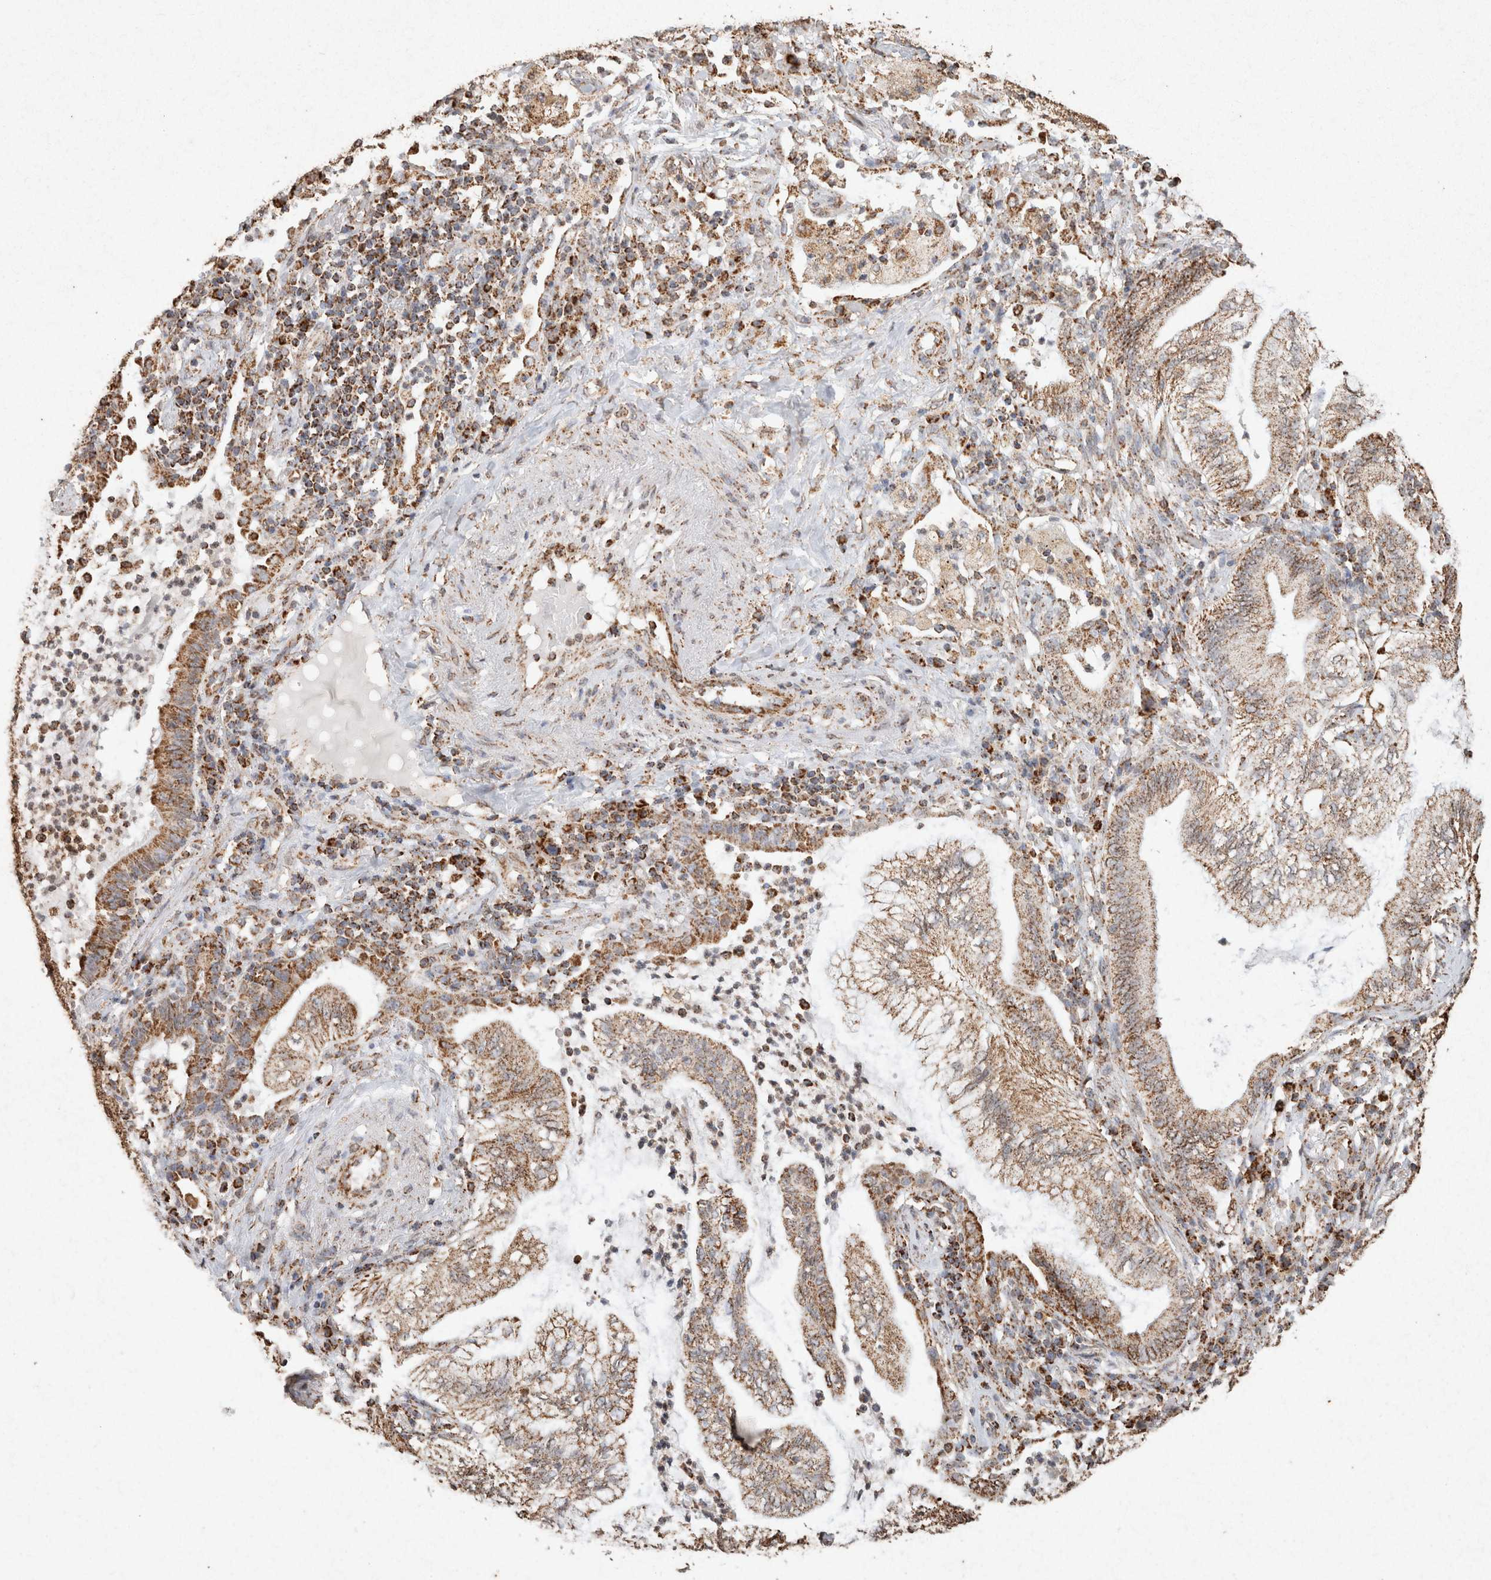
{"staining": {"intensity": "moderate", "quantity": ">75%", "location": "cytoplasmic/membranous"}, "tissue": "lung cancer", "cell_type": "Tumor cells", "image_type": "cancer", "snomed": [{"axis": "morphology", "description": "Normal tissue, NOS"}, {"axis": "morphology", "description": "Adenocarcinoma, NOS"}, {"axis": "topography", "description": "Bronchus"}, {"axis": "topography", "description": "Lung"}], "caption": "Immunohistochemistry (IHC) histopathology image of neoplastic tissue: lung cancer stained using immunohistochemistry displays medium levels of moderate protein expression localized specifically in the cytoplasmic/membranous of tumor cells, appearing as a cytoplasmic/membranous brown color.", "gene": "SDC2", "patient": {"sex": "female", "age": 70}}